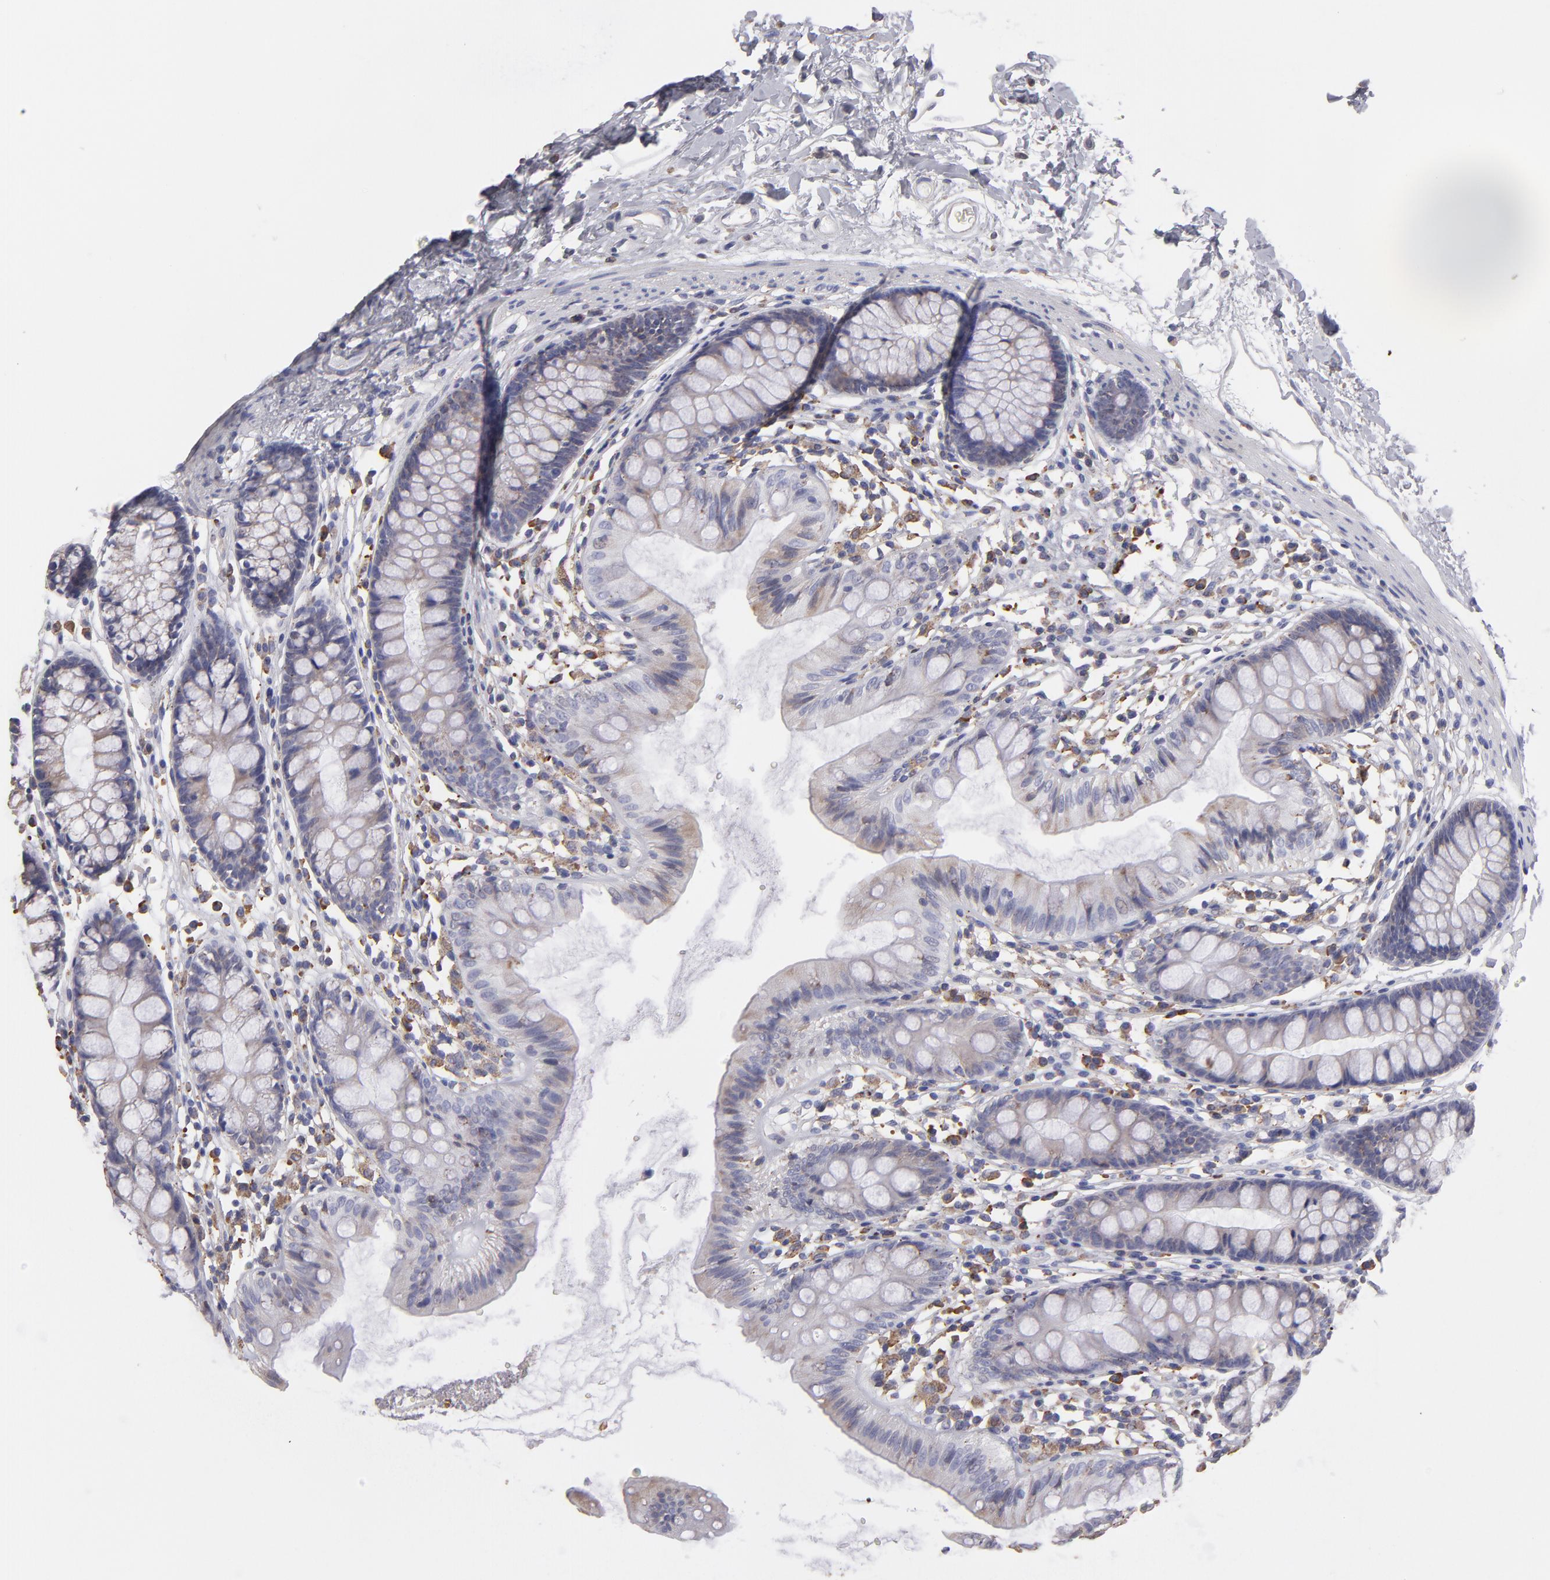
{"staining": {"intensity": "negative", "quantity": "none", "location": "none"}, "tissue": "colon", "cell_type": "Endothelial cells", "image_type": "normal", "snomed": [{"axis": "morphology", "description": "Normal tissue, NOS"}, {"axis": "topography", "description": "Colon"}], "caption": "A histopathology image of colon stained for a protein displays no brown staining in endothelial cells. (DAB (3,3'-diaminobenzidine) immunohistochemistry with hematoxylin counter stain).", "gene": "CALR", "patient": {"sex": "female", "age": 52}}